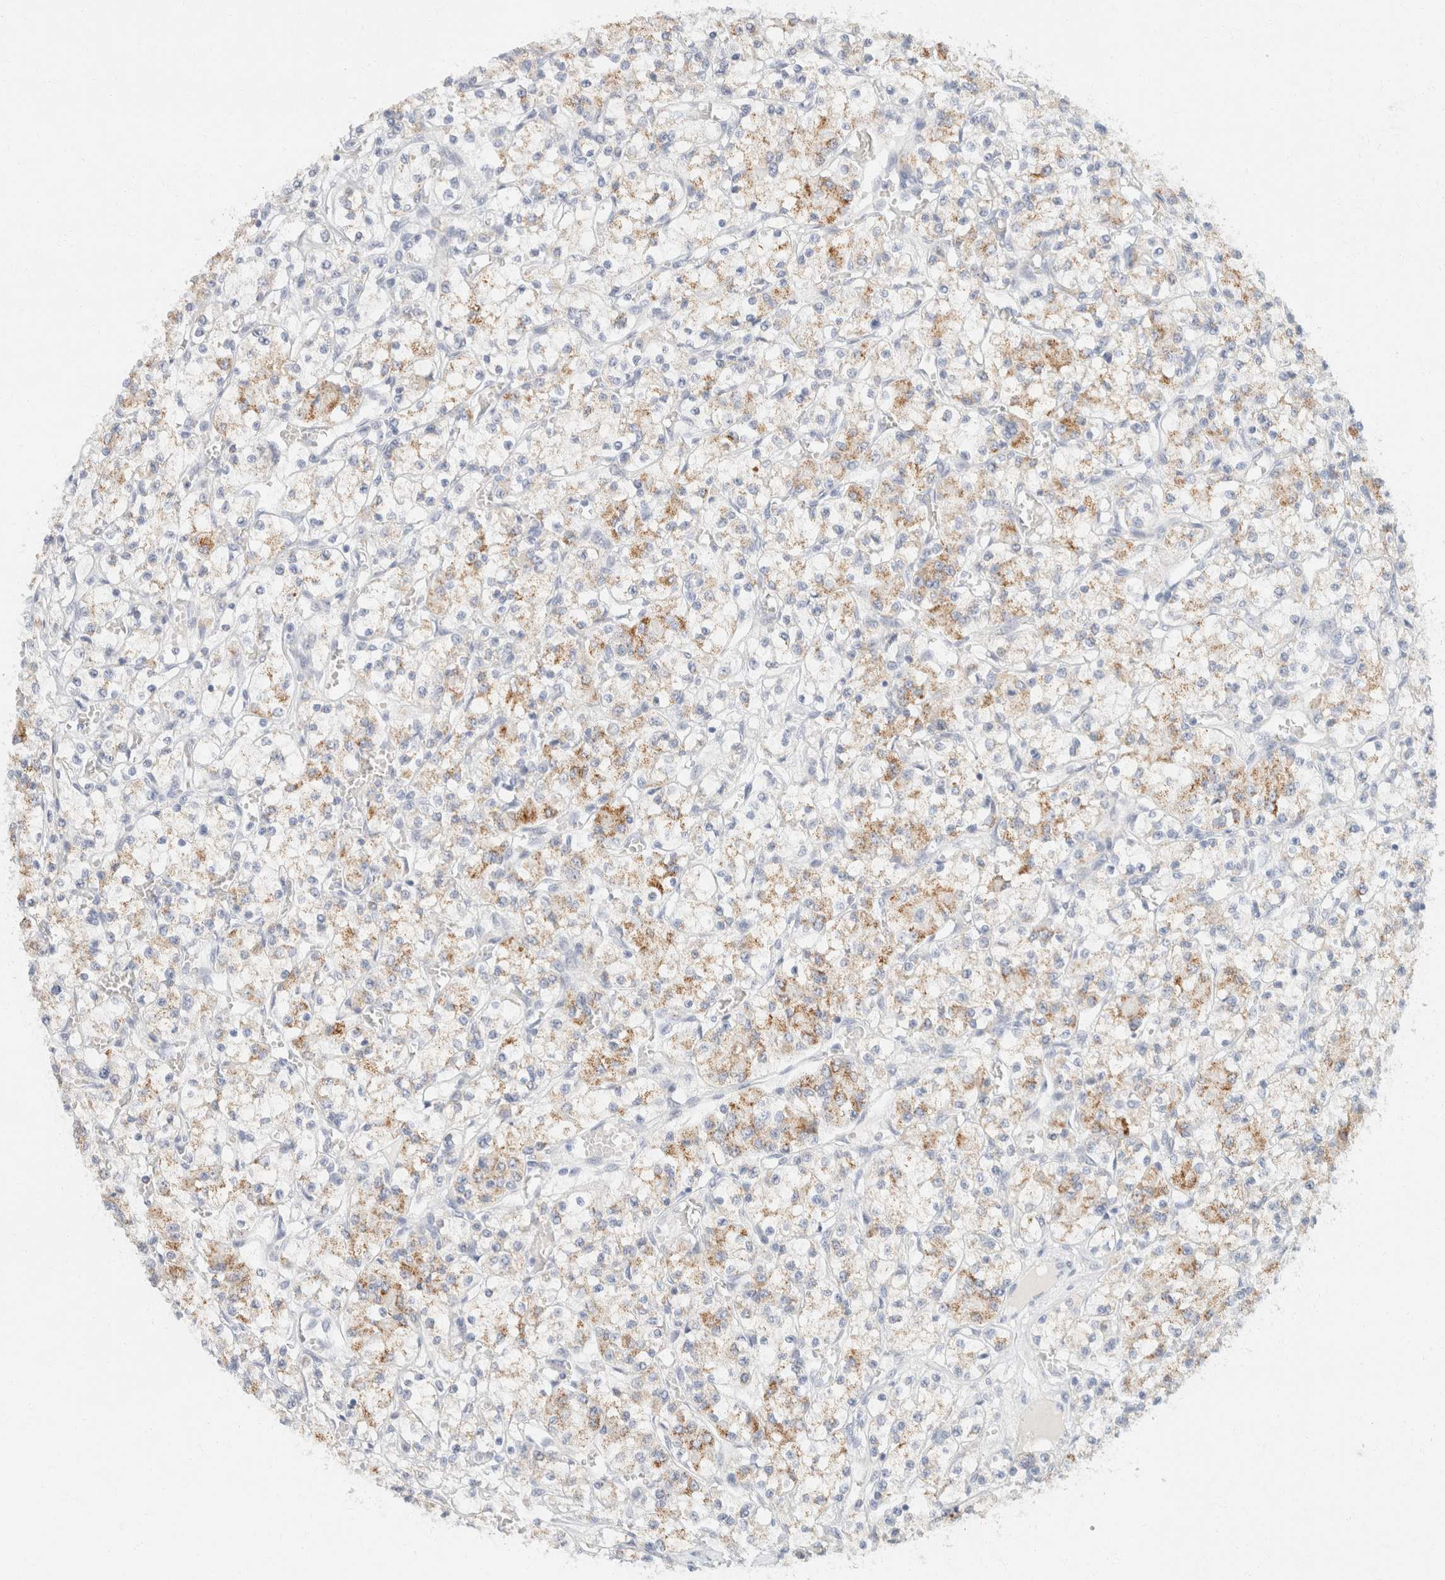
{"staining": {"intensity": "weak", "quantity": "25%-75%", "location": "cytoplasmic/membranous"}, "tissue": "renal cancer", "cell_type": "Tumor cells", "image_type": "cancer", "snomed": [{"axis": "morphology", "description": "Adenocarcinoma, NOS"}, {"axis": "topography", "description": "Kidney"}], "caption": "Renal cancer (adenocarcinoma) tissue displays weak cytoplasmic/membranous positivity in about 25%-75% of tumor cells, visualized by immunohistochemistry. Nuclei are stained in blue.", "gene": "KRT20", "patient": {"sex": "female", "age": 59}}